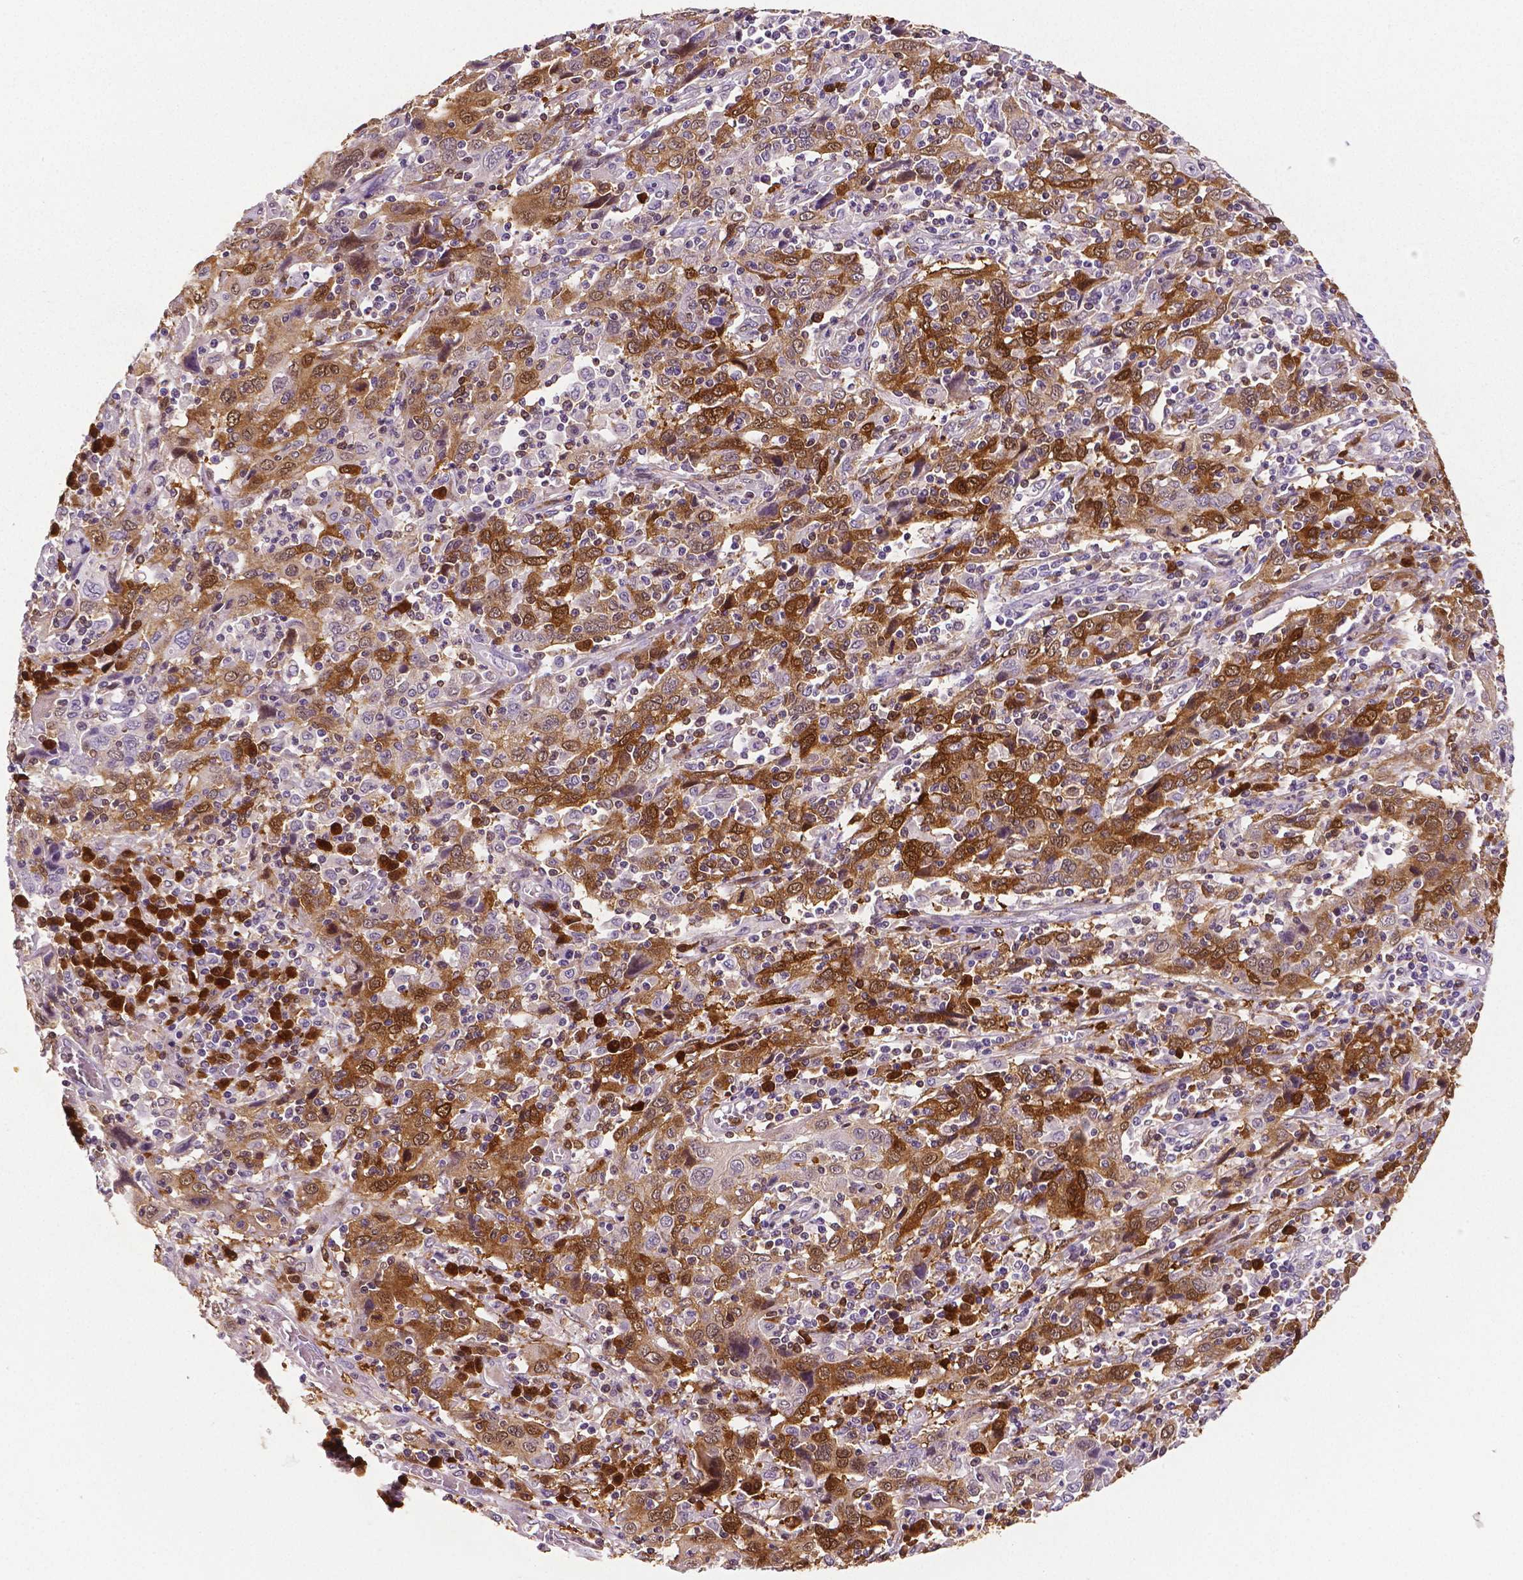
{"staining": {"intensity": "moderate", "quantity": ">75%", "location": "cytoplasmic/membranous"}, "tissue": "cervical cancer", "cell_type": "Tumor cells", "image_type": "cancer", "snomed": [{"axis": "morphology", "description": "Squamous cell carcinoma, NOS"}, {"axis": "topography", "description": "Cervix"}], "caption": "Cervical cancer stained for a protein displays moderate cytoplasmic/membranous positivity in tumor cells.", "gene": "PHGDH", "patient": {"sex": "female", "age": 46}}